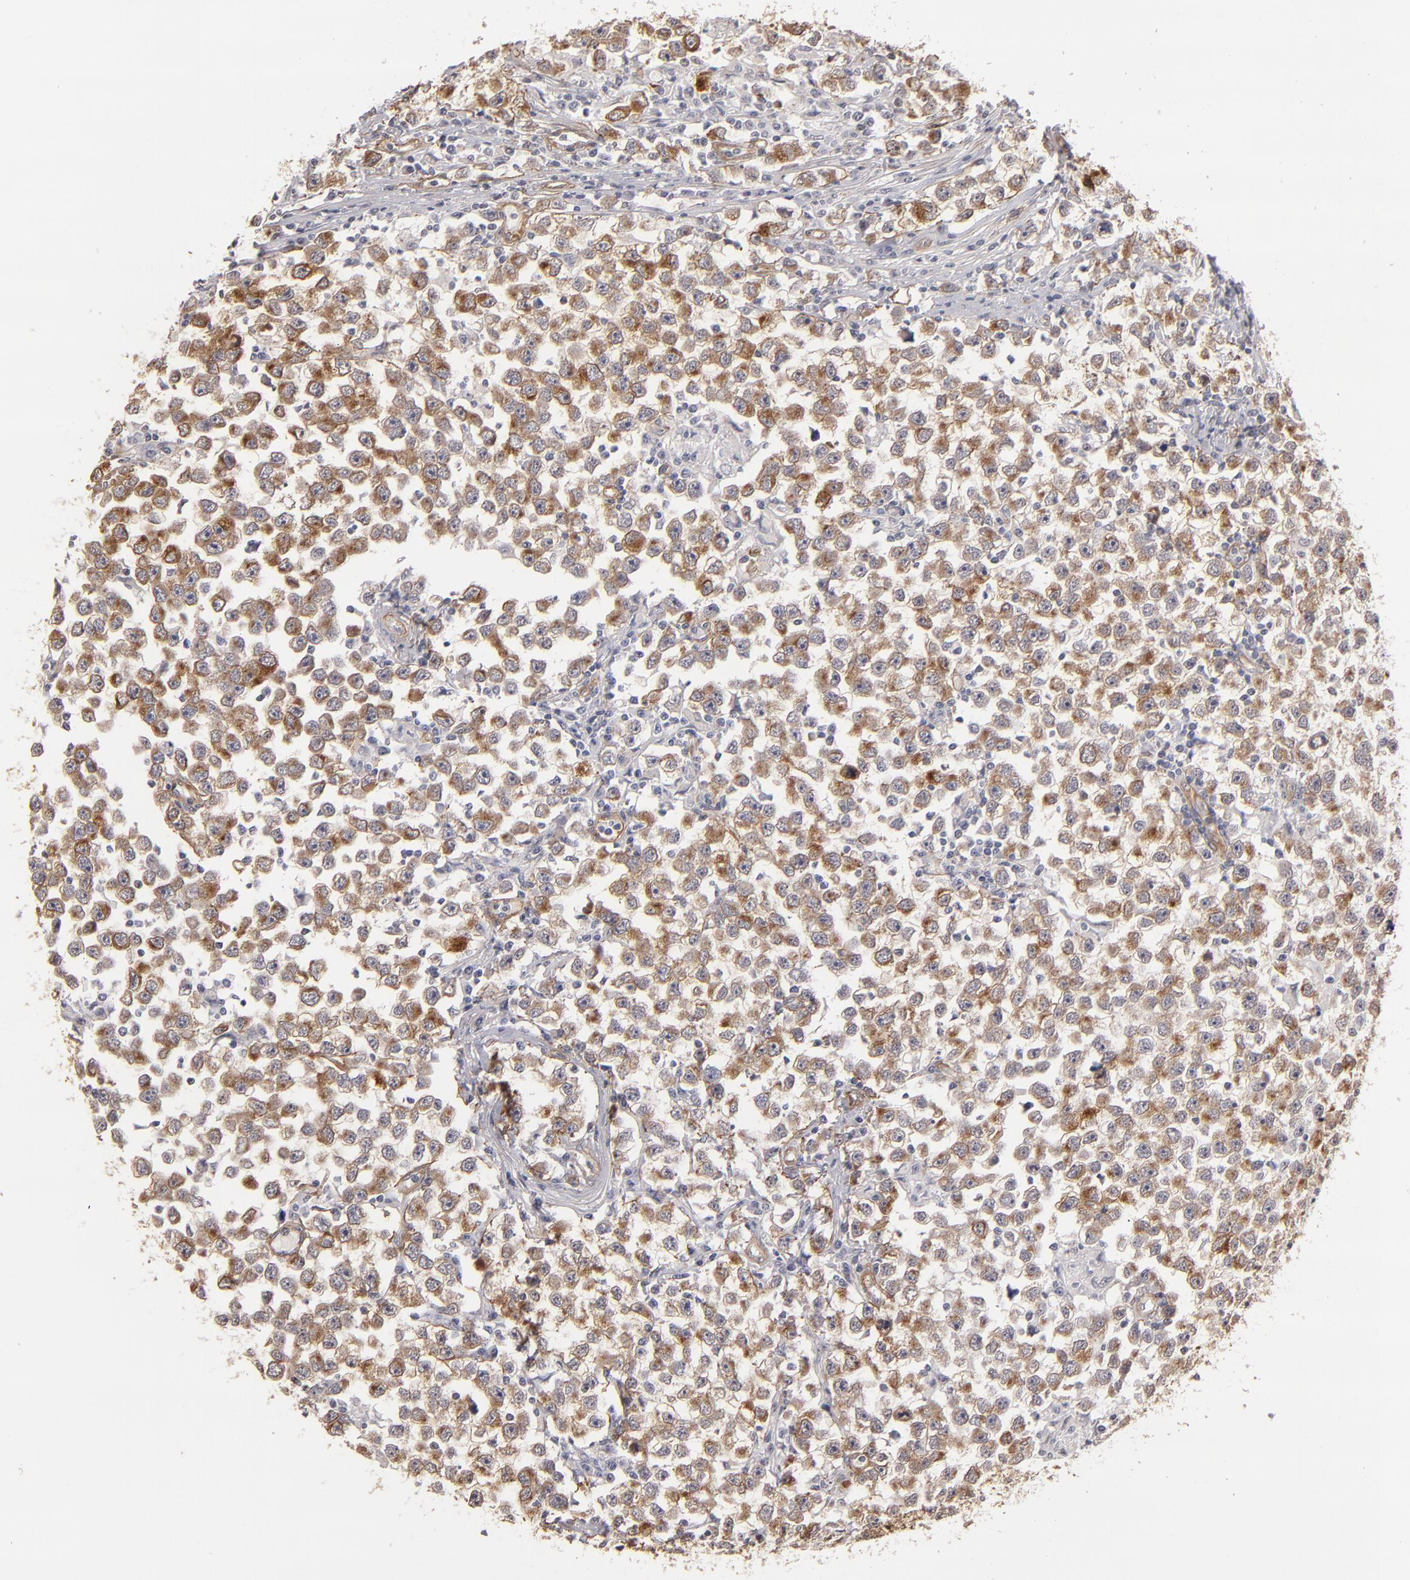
{"staining": {"intensity": "weak", "quantity": ">75%", "location": "cytoplasmic/membranous"}, "tissue": "testis cancer", "cell_type": "Tumor cells", "image_type": "cancer", "snomed": [{"axis": "morphology", "description": "Seminoma, NOS"}, {"axis": "topography", "description": "Testis"}], "caption": "Protein expression analysis of human testis cancer (seminoma) reveals weak cytoplasmic/membranous expression in approximately >75% of tumor cells. (DAB IHC with brightfield microscopy, high magnification).", "gene": "LAMC1", "patient": {"sex": "male", "age": 33}}